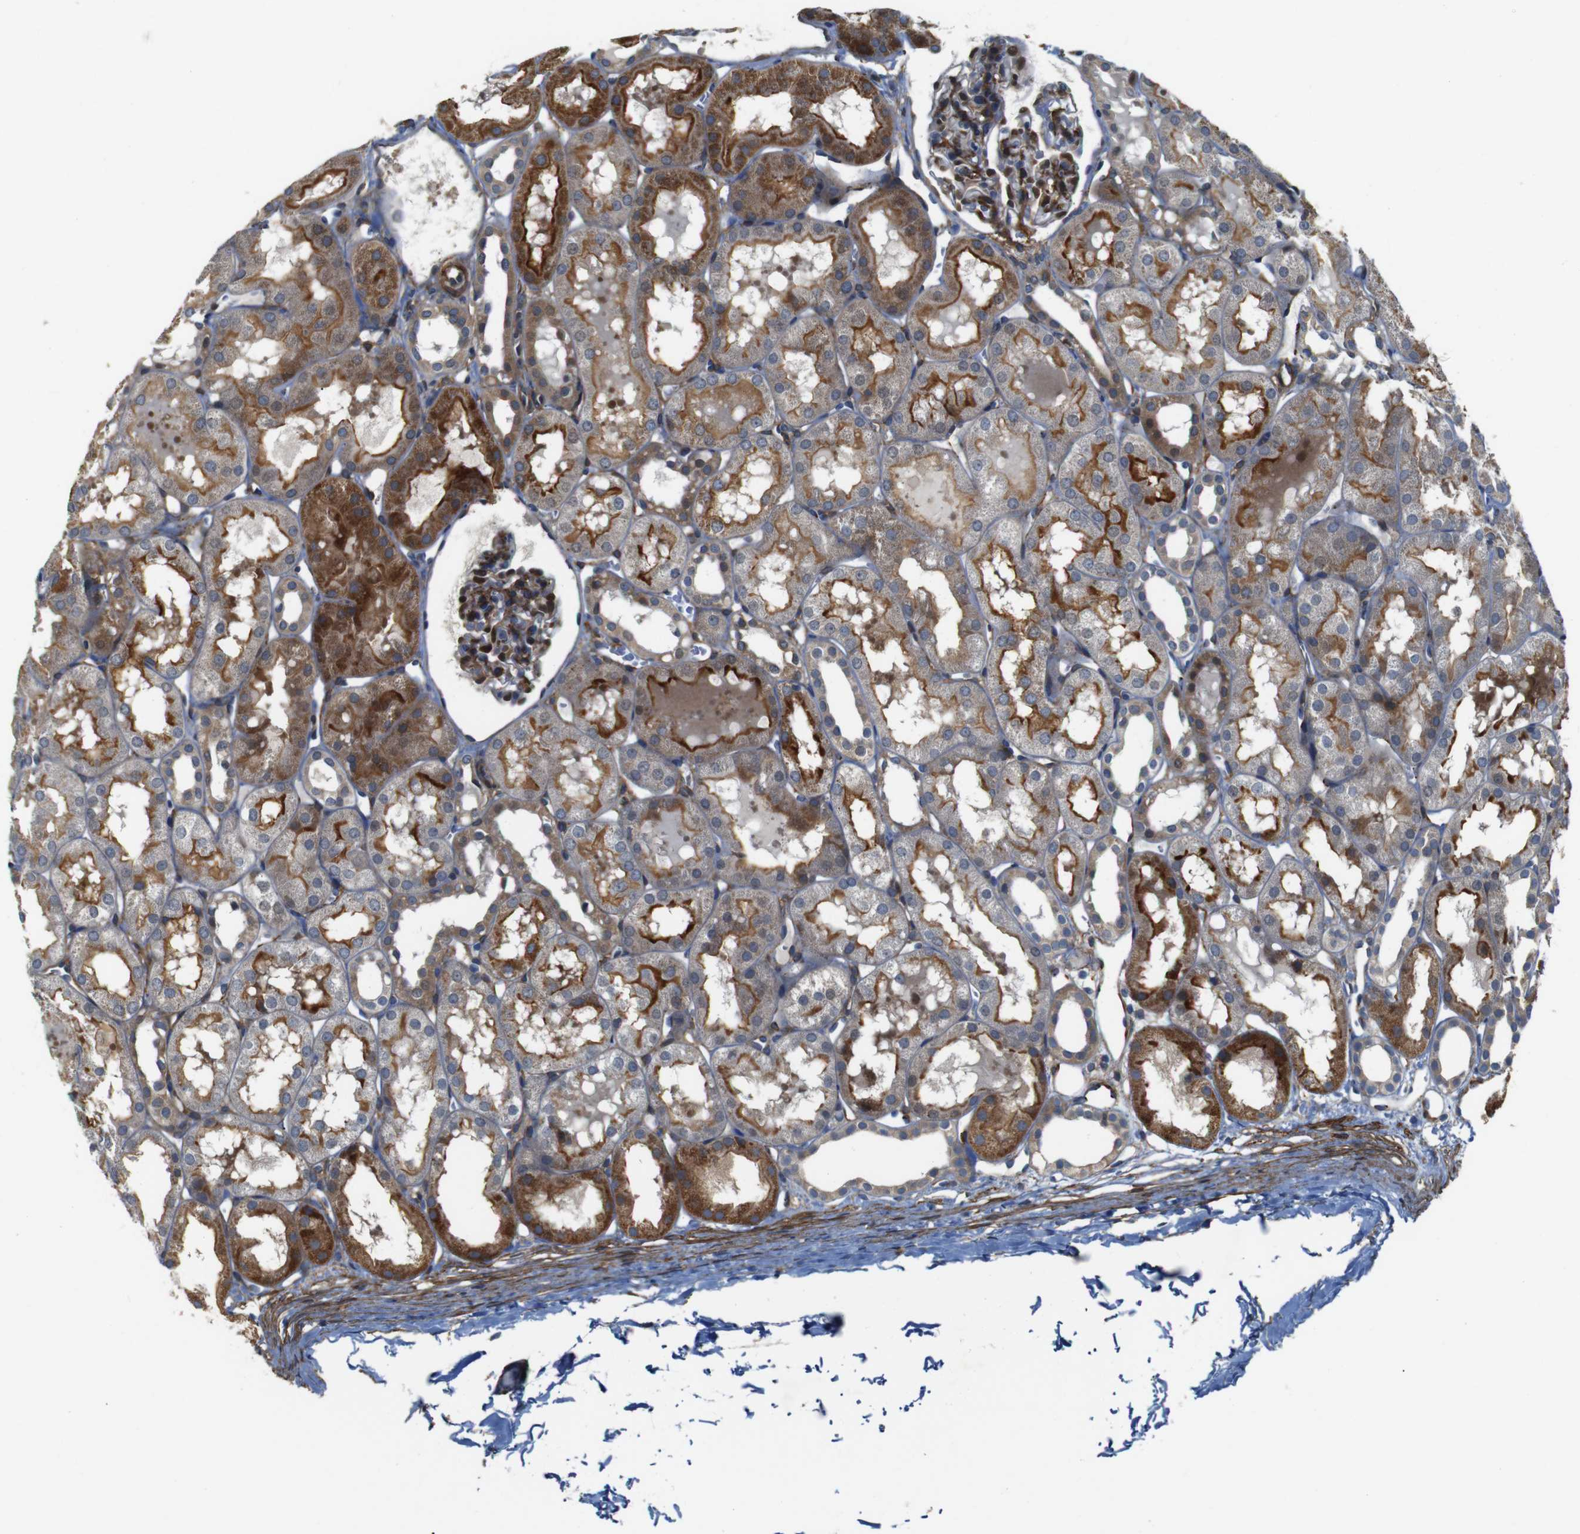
{"staining": {"intensity": "strong", "quantity": "25%-75%", "location": "cytoplasmic/membranous,nuclear"}, "tissue": "kidney", "cell_type": "Cells in glomeruli", "image_type": "normal", "snomed": [{"axis": "morphology", "description": "Normal tissue, NOS"}, {"axis": "topography", "description": "Kidney"}, {"axis": "topography", "description": "Urinary bladder"}], "caption": "Brown immunohistochemical staining in benign kidney exhibits strong cytoplasmic/membranous,nuclear positivity in approximately 25%-75% of cells in glomeruli.", "gene": "GGT7", "patient": {"sex": "male", "age": 16}}